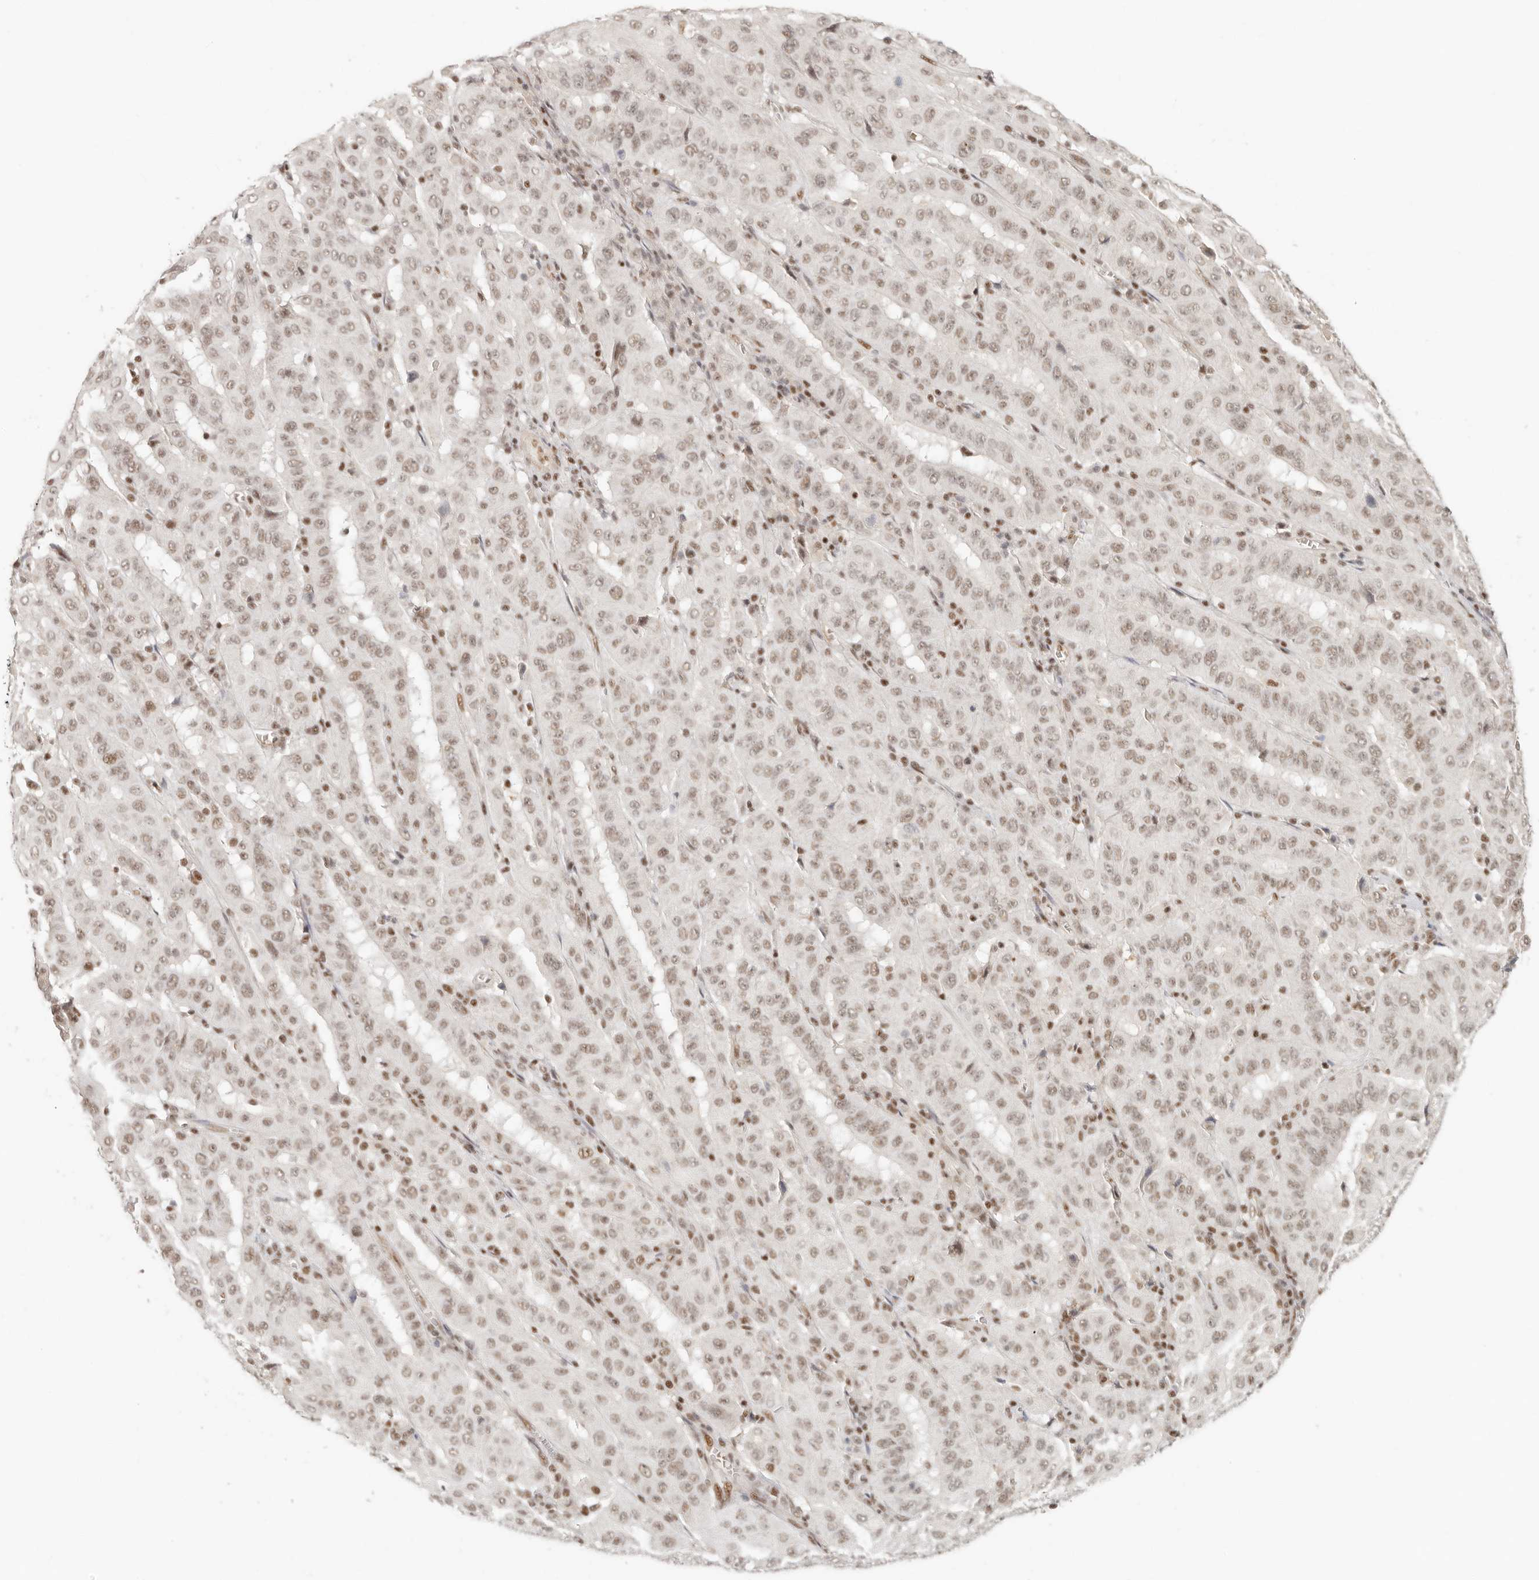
{"staining": {"intensity": "moderate", "quantity": ">75%", "location": "nuclear"}, "tissue": "pancreatic cancer", "cell_type": "Tumor cells", "image_type": "cancer", "snomed": [{"axis": "morphology", "description": "Adenocarcinoma, NOS"}, {"axis": "topography", "description": "Pancreas"}], "caption": "DAB immunohistochemical staining of human pancreatic adenocarcinoma exhibits moderate nuclear protein positivity in approximately >75% of tumor cells.", "gene": "GABPA", "patient": {"sex": "male", "age": 63}}